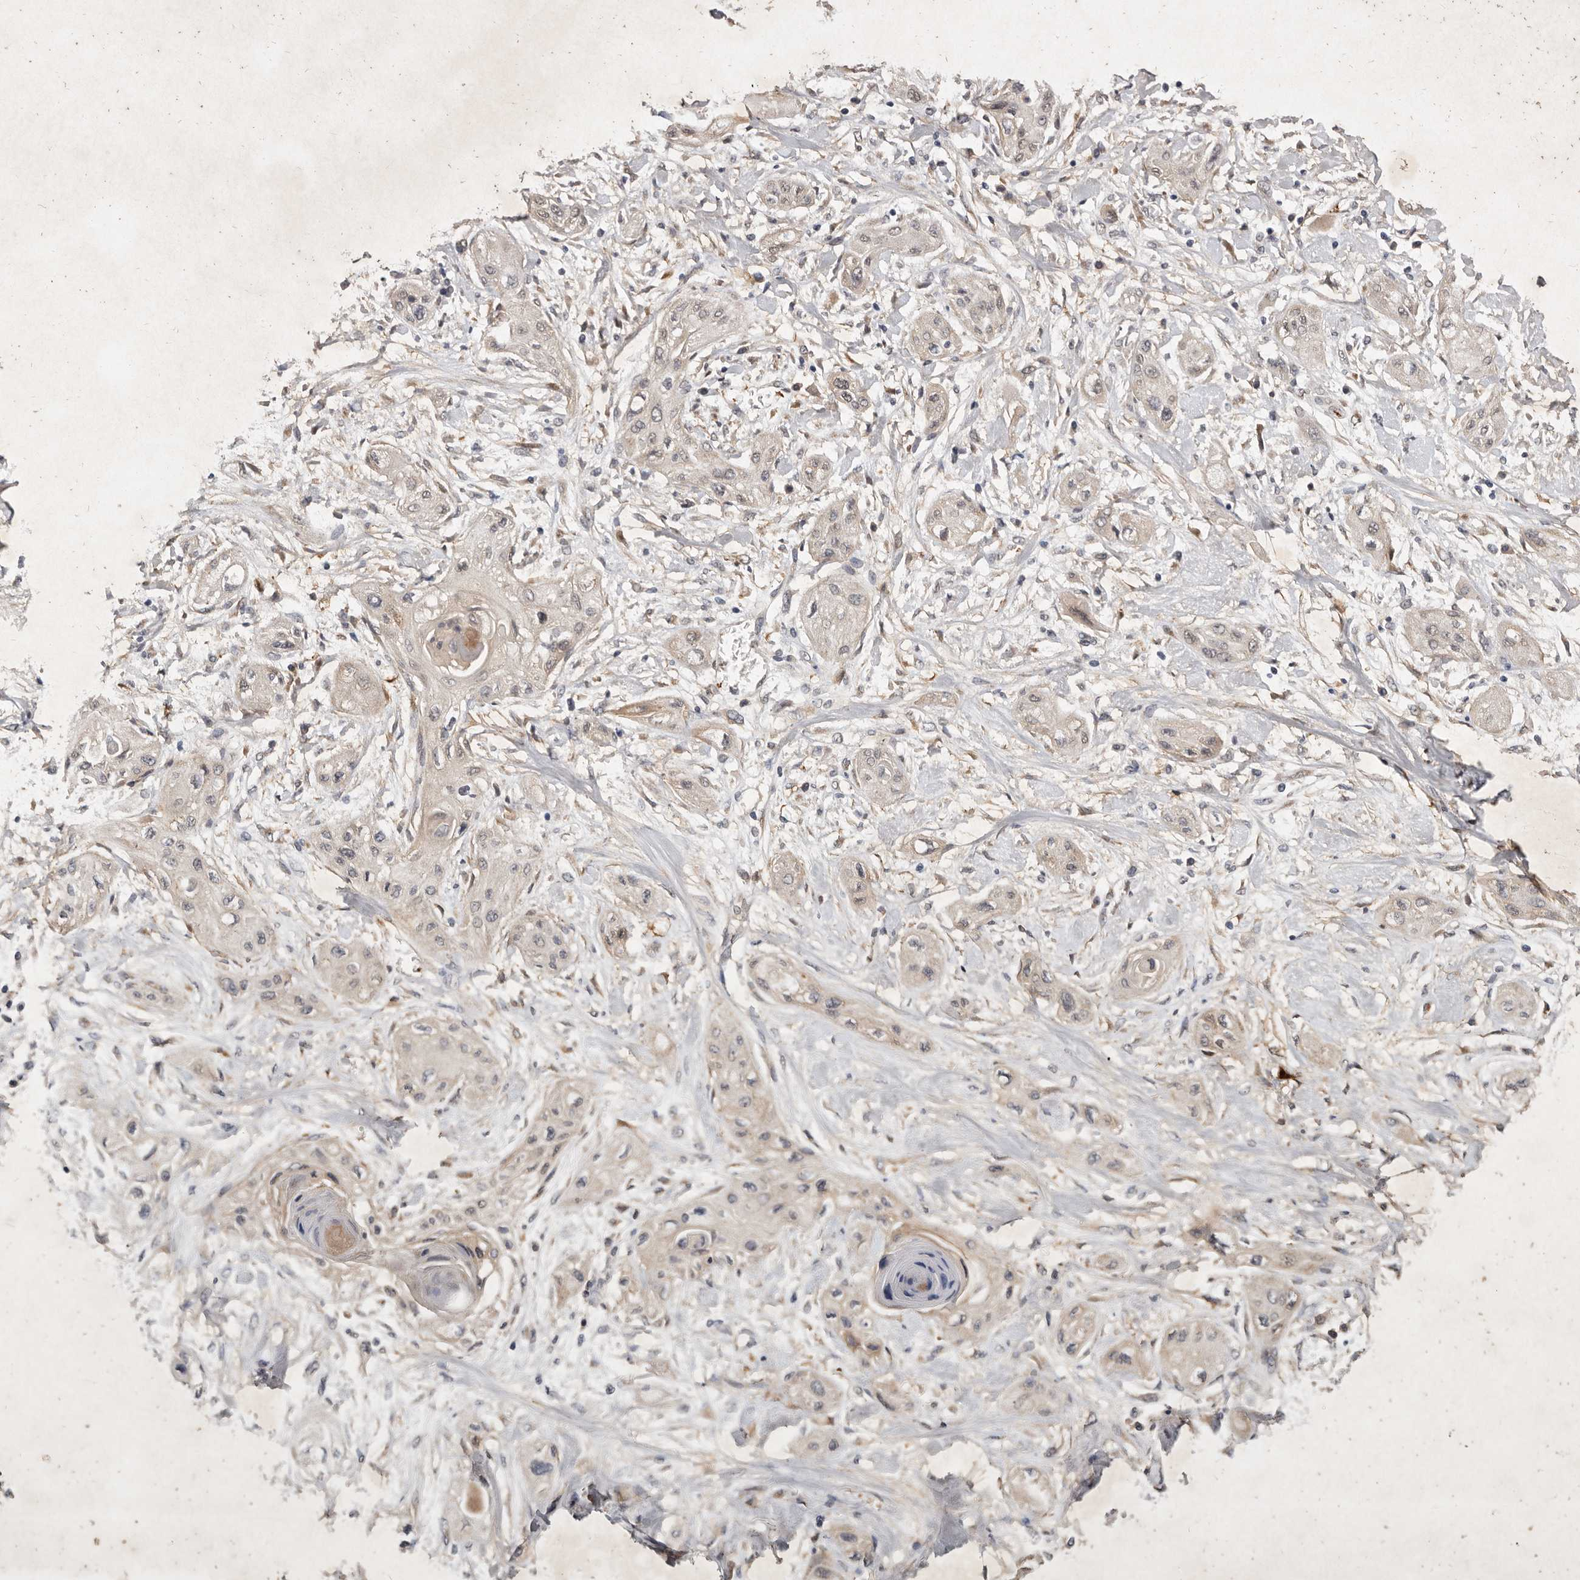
{"staining": {"intensity": "negative", "quantity": "none", "location": "none"}, "tissue": "lung cancer", "cell_type": "Tumor cells", "image_type": "cancer", "snomed": [{"axis": "morphology", "description": "Squamous cell carcinoma, NOS"}, {"axis": "topography", "description": "Lung"}], "caption": "Tumor cells are negative for brown protein staining in lung cancer (squamous cell carcinoma).", "gene": "DNAJC28", "patient": {"sex": "female", "age": 47}}